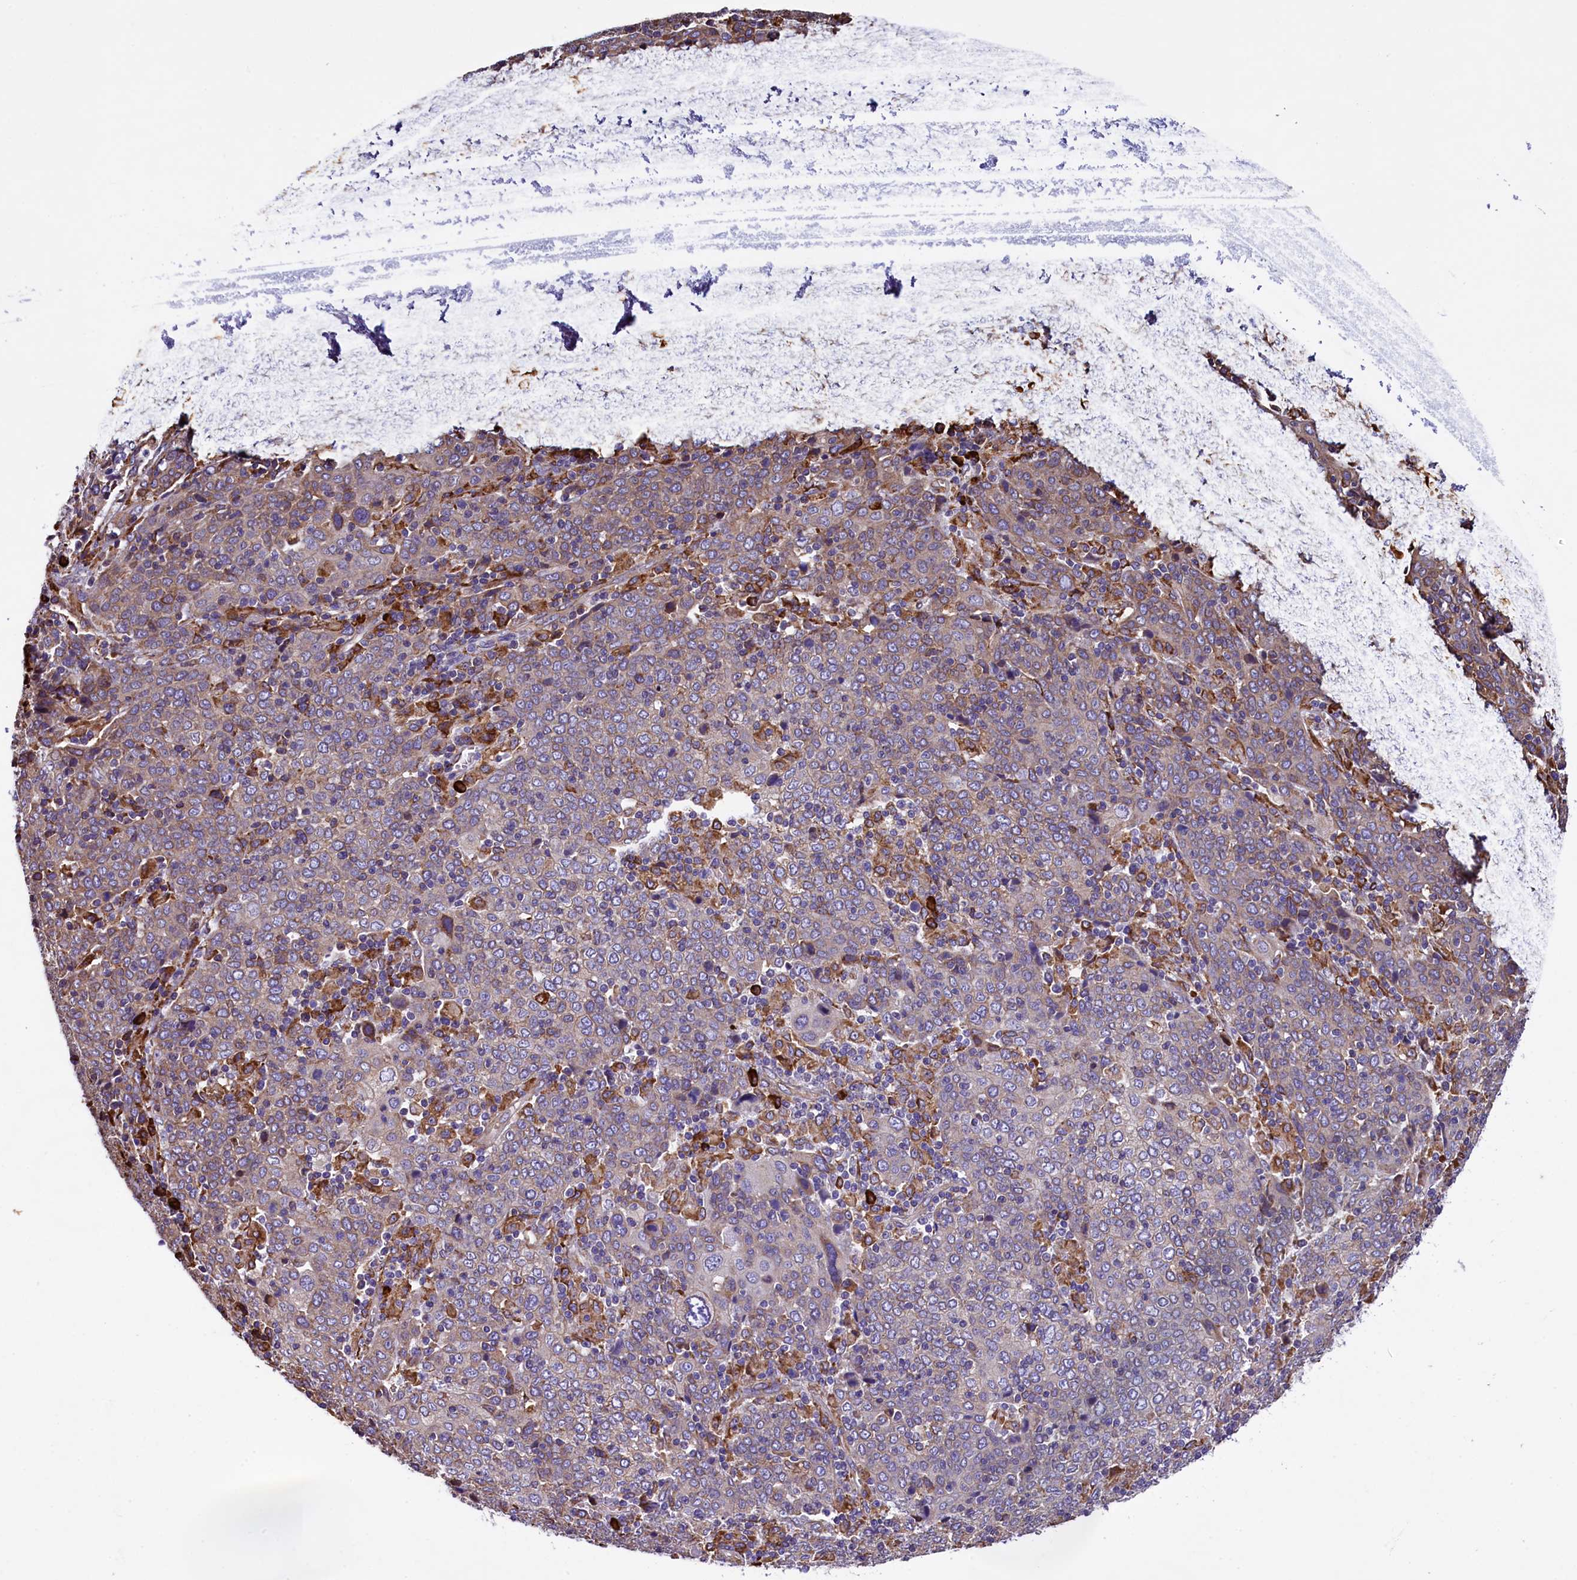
{"staining": {"intensity": "weak", "quantity": "<25%", "location": "cytoplasmic/membranous"}, "tissue": "cervical cancer", "cell_type": "Tumor cells", "image_type": "cancer", "snomed": [{"axis": "morphology", "description": "Squamous cell carcinoma, NOS"}, {"axis": "topography", "description": "Cervix"}], "caption": "Tumor cells are negative for brown protein staining in cervical cancer.", "gene": "CAPS2", "patient": {"sex": "female", "age": 67}}